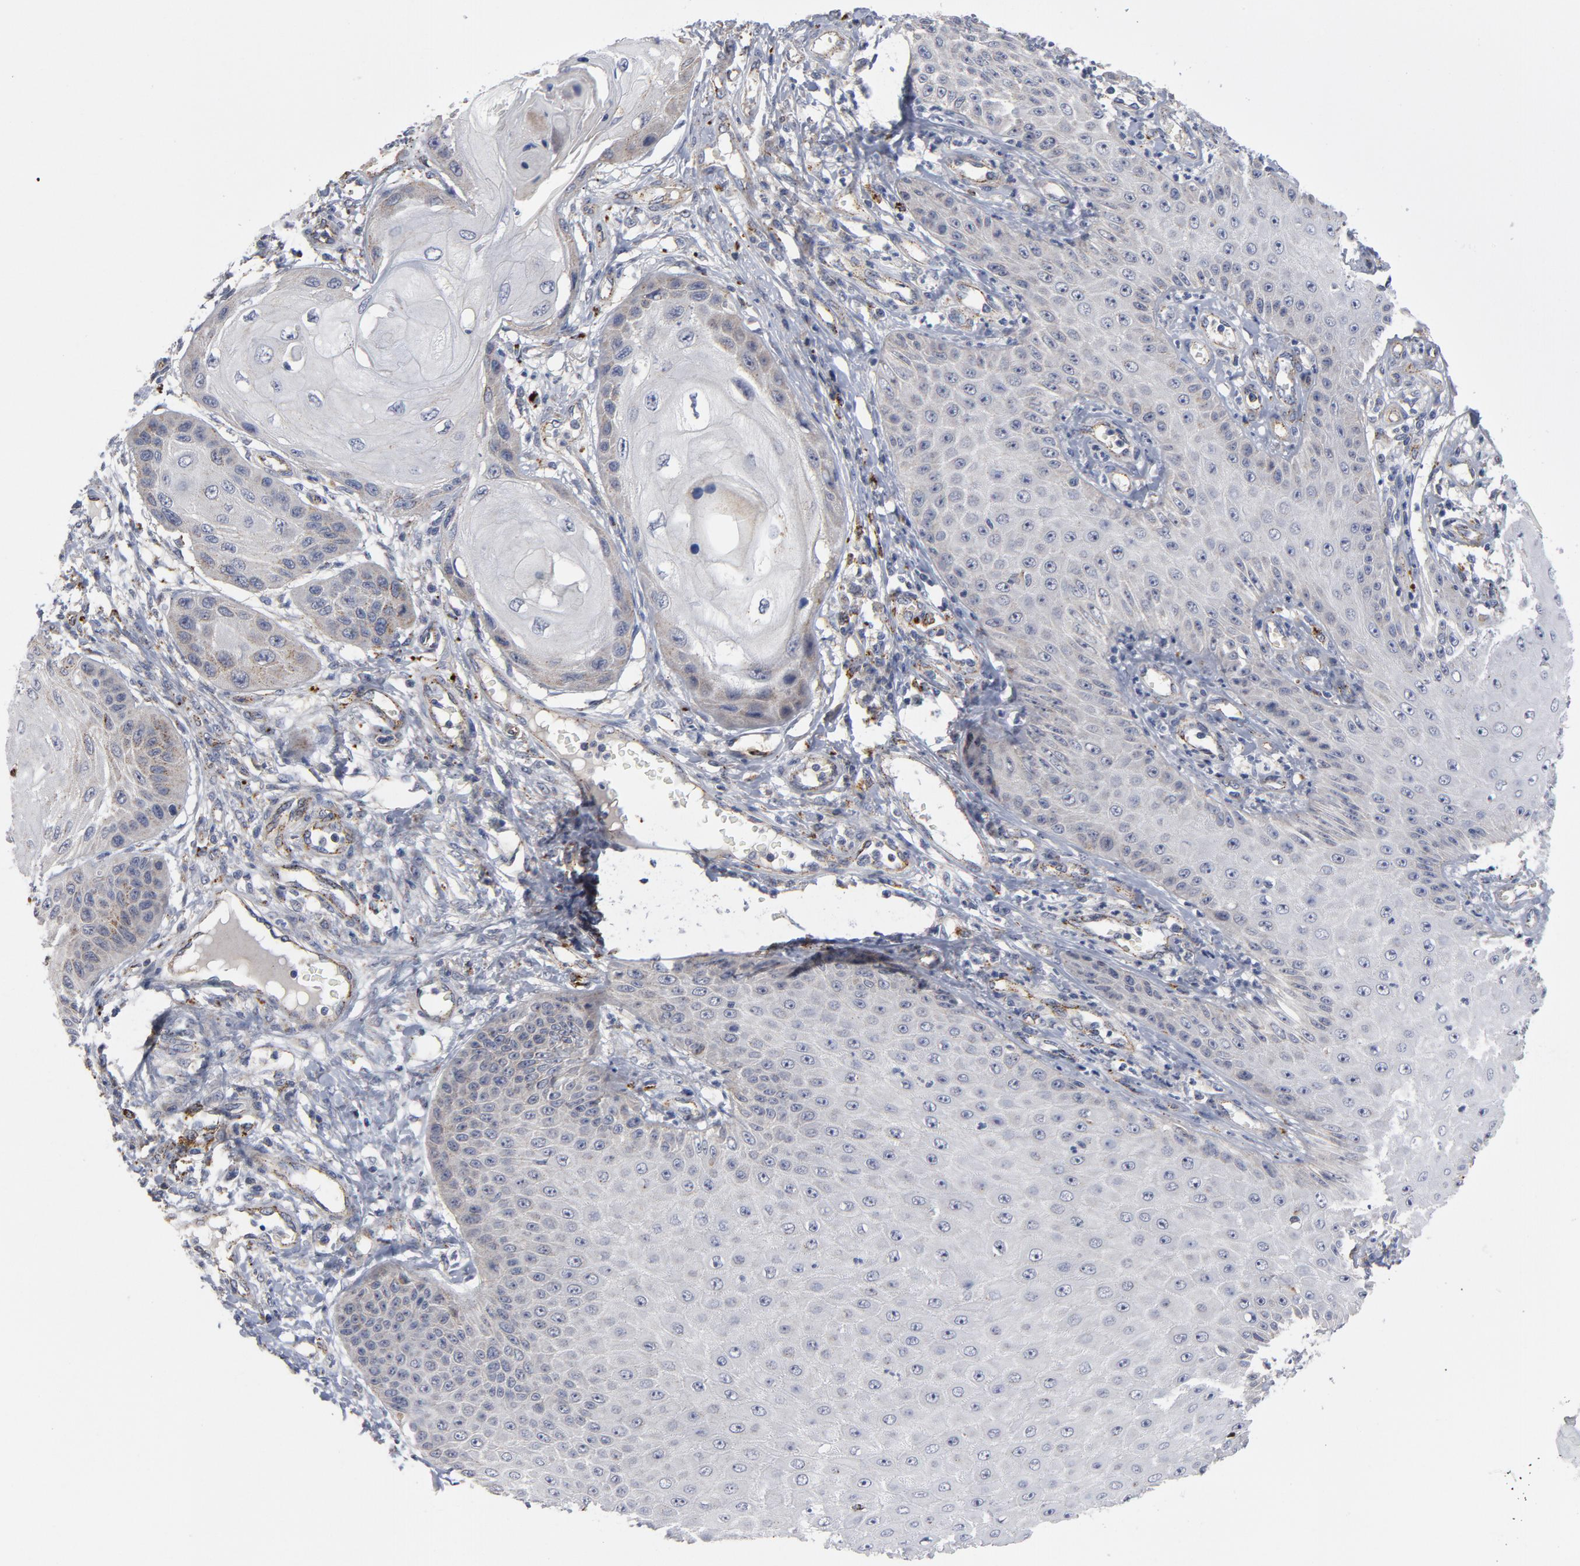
{"staining": {"intensity": "weak", "quantity": "<25%", "location": "cytoplasmic/membranous"}, "tissue": "skin cancer", "cell_type": "Tumor cells", "image_type": "cancer", "snomed": [{"axis": "morphology", "description": "Squamous cell carcinoma, NOS"}, {"axis": "topography", "description": "Skin"}], "caption": "Immunohistochemical staining of skin squamous cell carcinoma displays no significant expression in tumor cells.", "gene": "AKT2", "patient": {"sex": "female", "age": 40}}